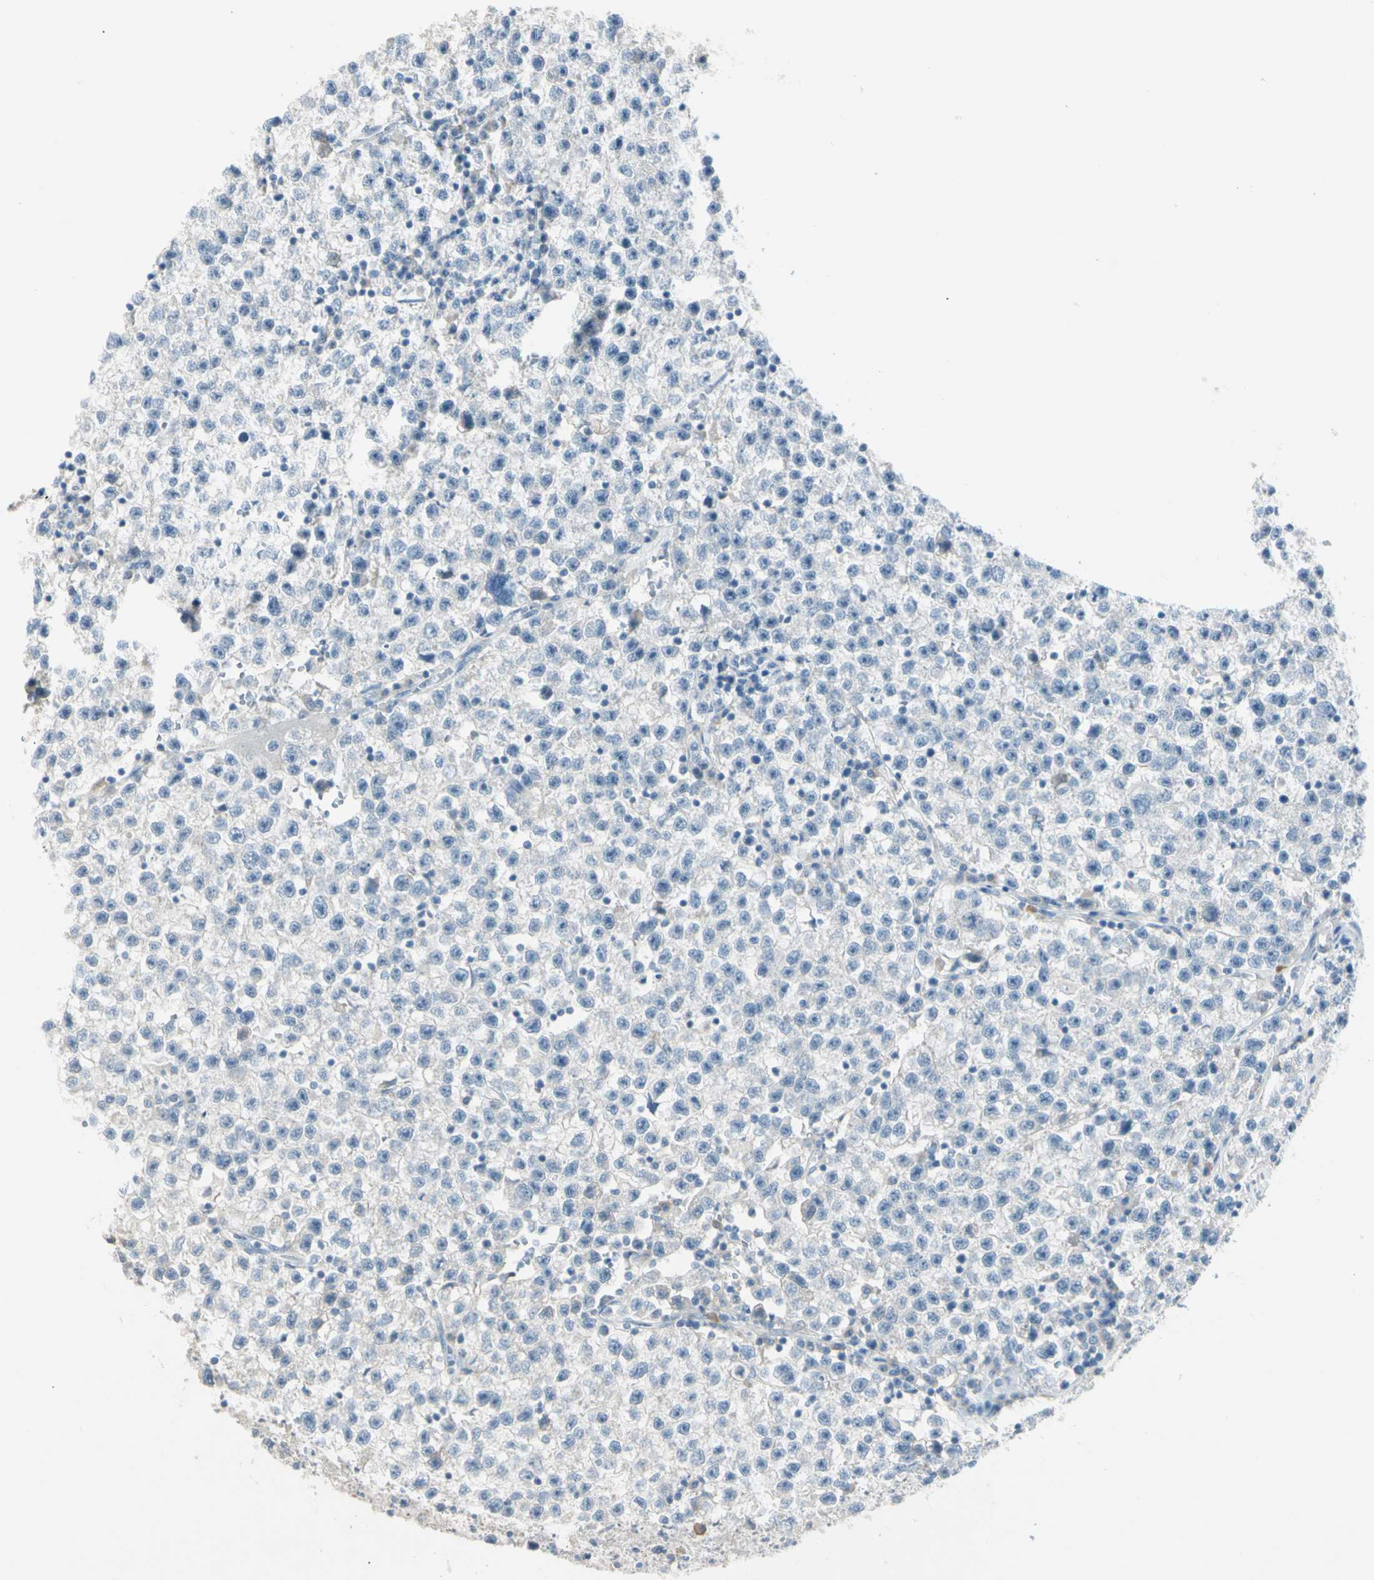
{"staining": {"intensity": "negative", "quantity": "none", "location": "none"}, "tissue": "testis cancer", "cell_type": "Tumor cells", "image_type": "cancer", "snomed": [{"axis": "morphology", "description": "Seminoma, NOS"}, {"axis": "topography", "description": "Testis"}], "caption": "The immunohistochemistry photomicrograph has no significant staining in tumor cells of testis cancer (seminoma) tissue. (Immunohistochemistry (ihc), brightfield microscopy, high magnification).", "gene": "SERPIND1", "patient": {"sex": "male", "age": 22}}